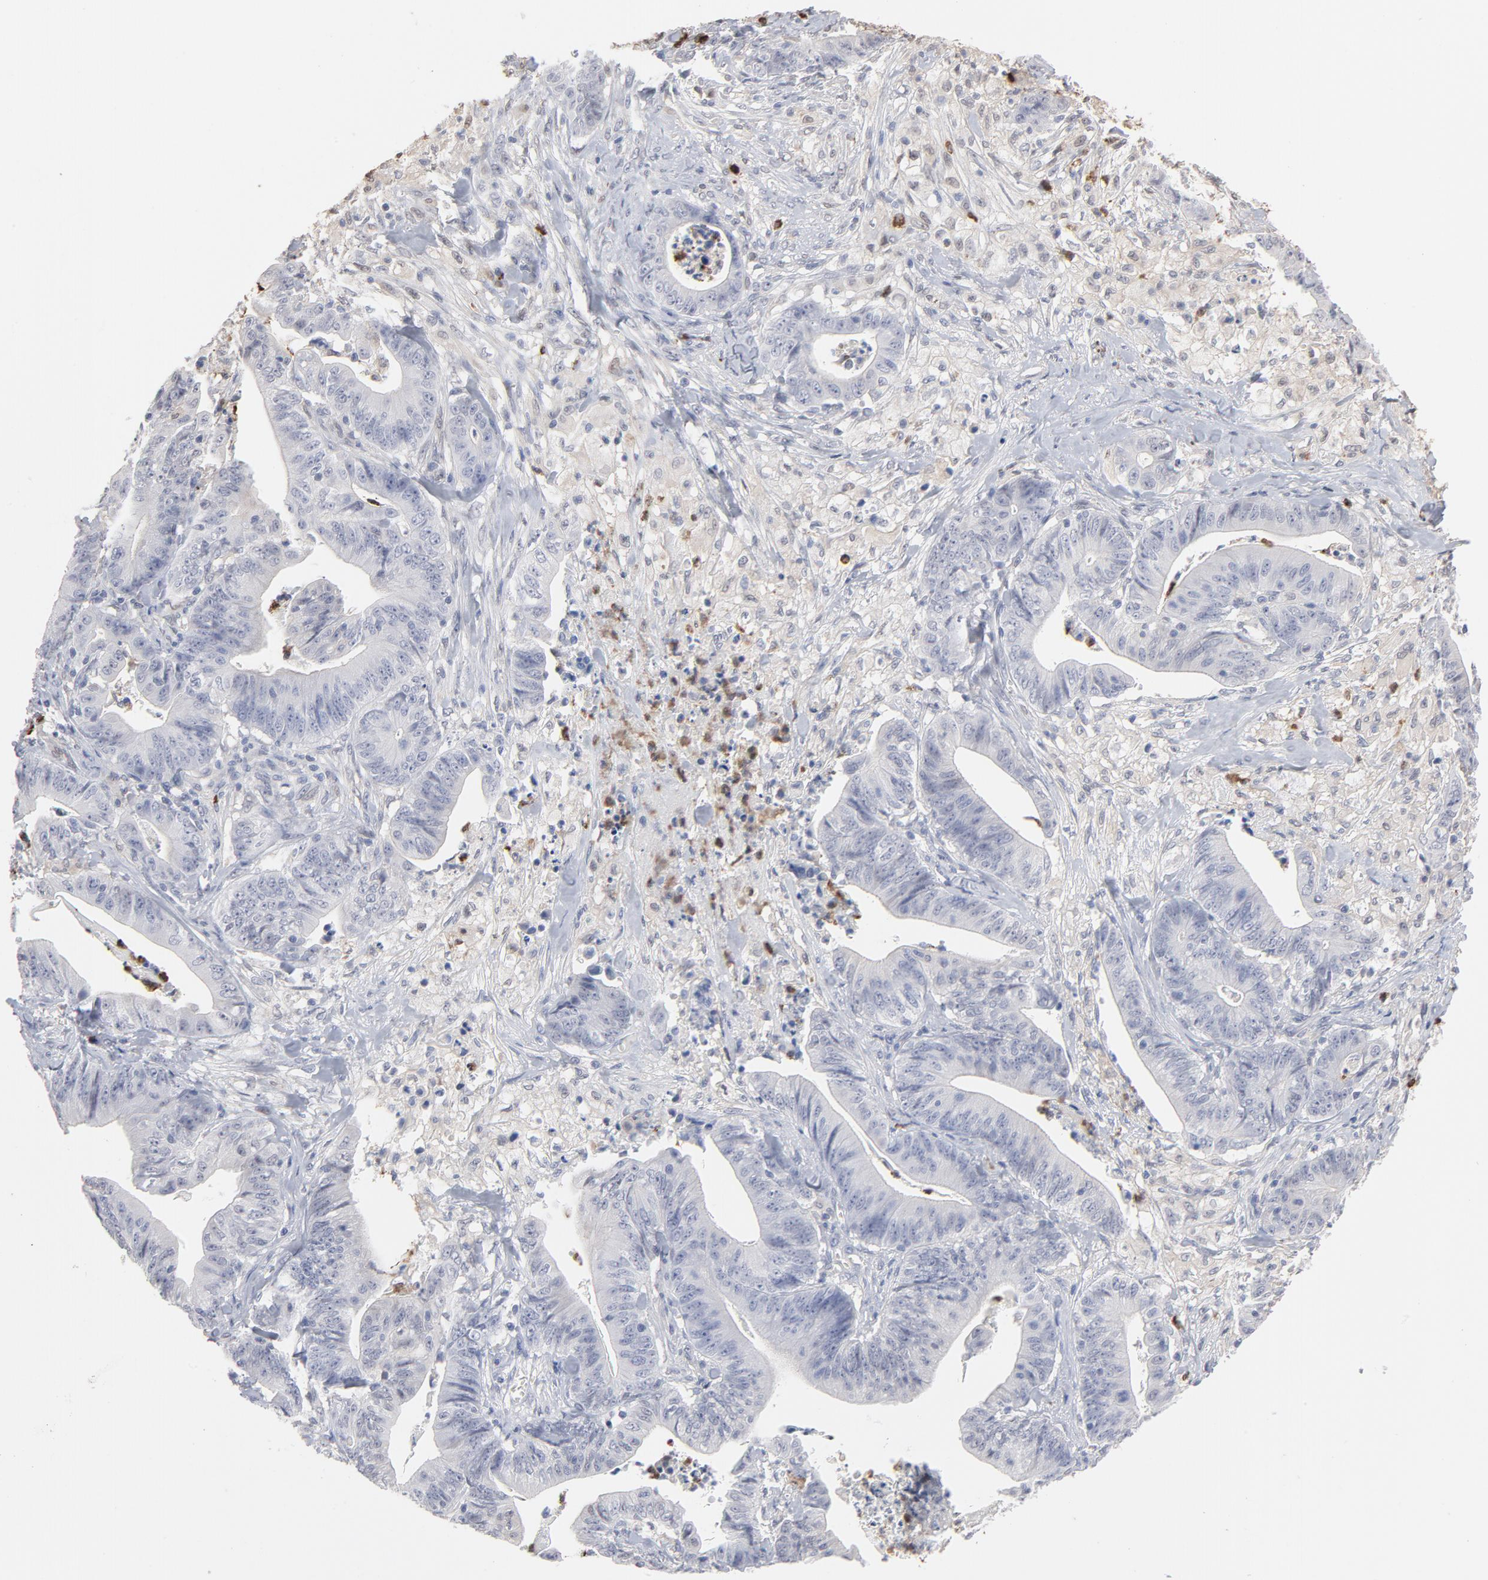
{"staining": {"intensity": "negative", "quantity": "none", "location": "none"}, "tissue": "stomach cancer", "cell_type": "Tumor cells", "image_type": "cancer", "snomed": [{"axis": "morphology", "description": "Adenocarcinoma, NOS"}, {"axis": "topography", "description": "Stomach, lower"}], "caption": "Tumor cells are negative for protein expression in human stomach adenocarcinoma. (Immunohistochemistry (ihc), brightfield microscopy, high magnification).", "gene": "PNMA1", "patient": {"sex": "female", "age": 86}}